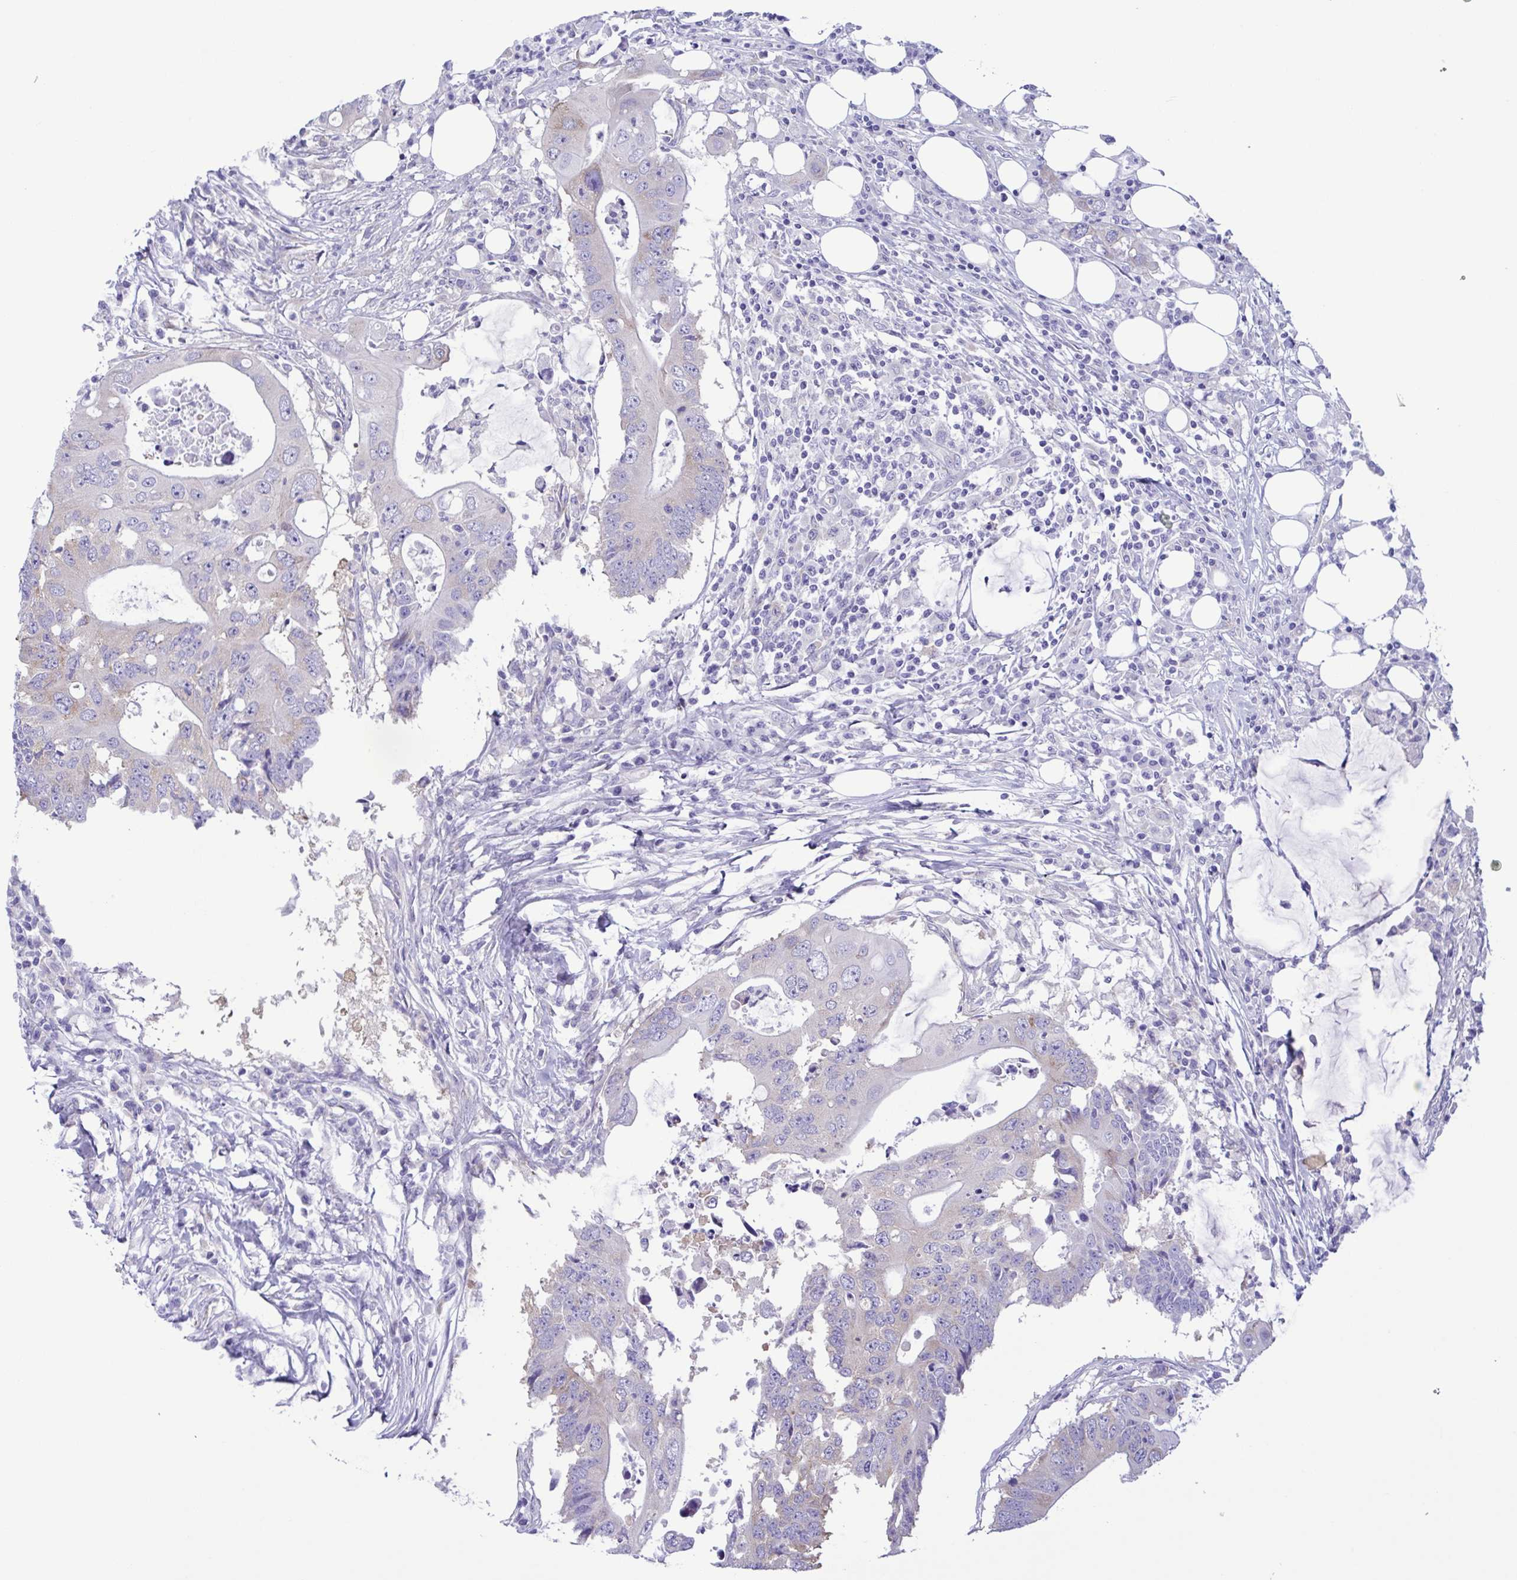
{"staining": {"intensity": "negative", "quantity": "none", "location": "none"}, "tissue": "colorectal cancer", "cell_type": "Tumor cells", "image_type": "cancer", "snomed": [{"axis": "morphology", "description": "Adenocarcinoma, NOS"}, {"axis": "topography", "description": "Colon"}], "caption": "Adenocarcinoma (colorectal) was stained to show a protein in brown. There is no significant staining in tumor cells.", "gene": "TNNI3", "patient": {"sex": "male", "age": 71}}